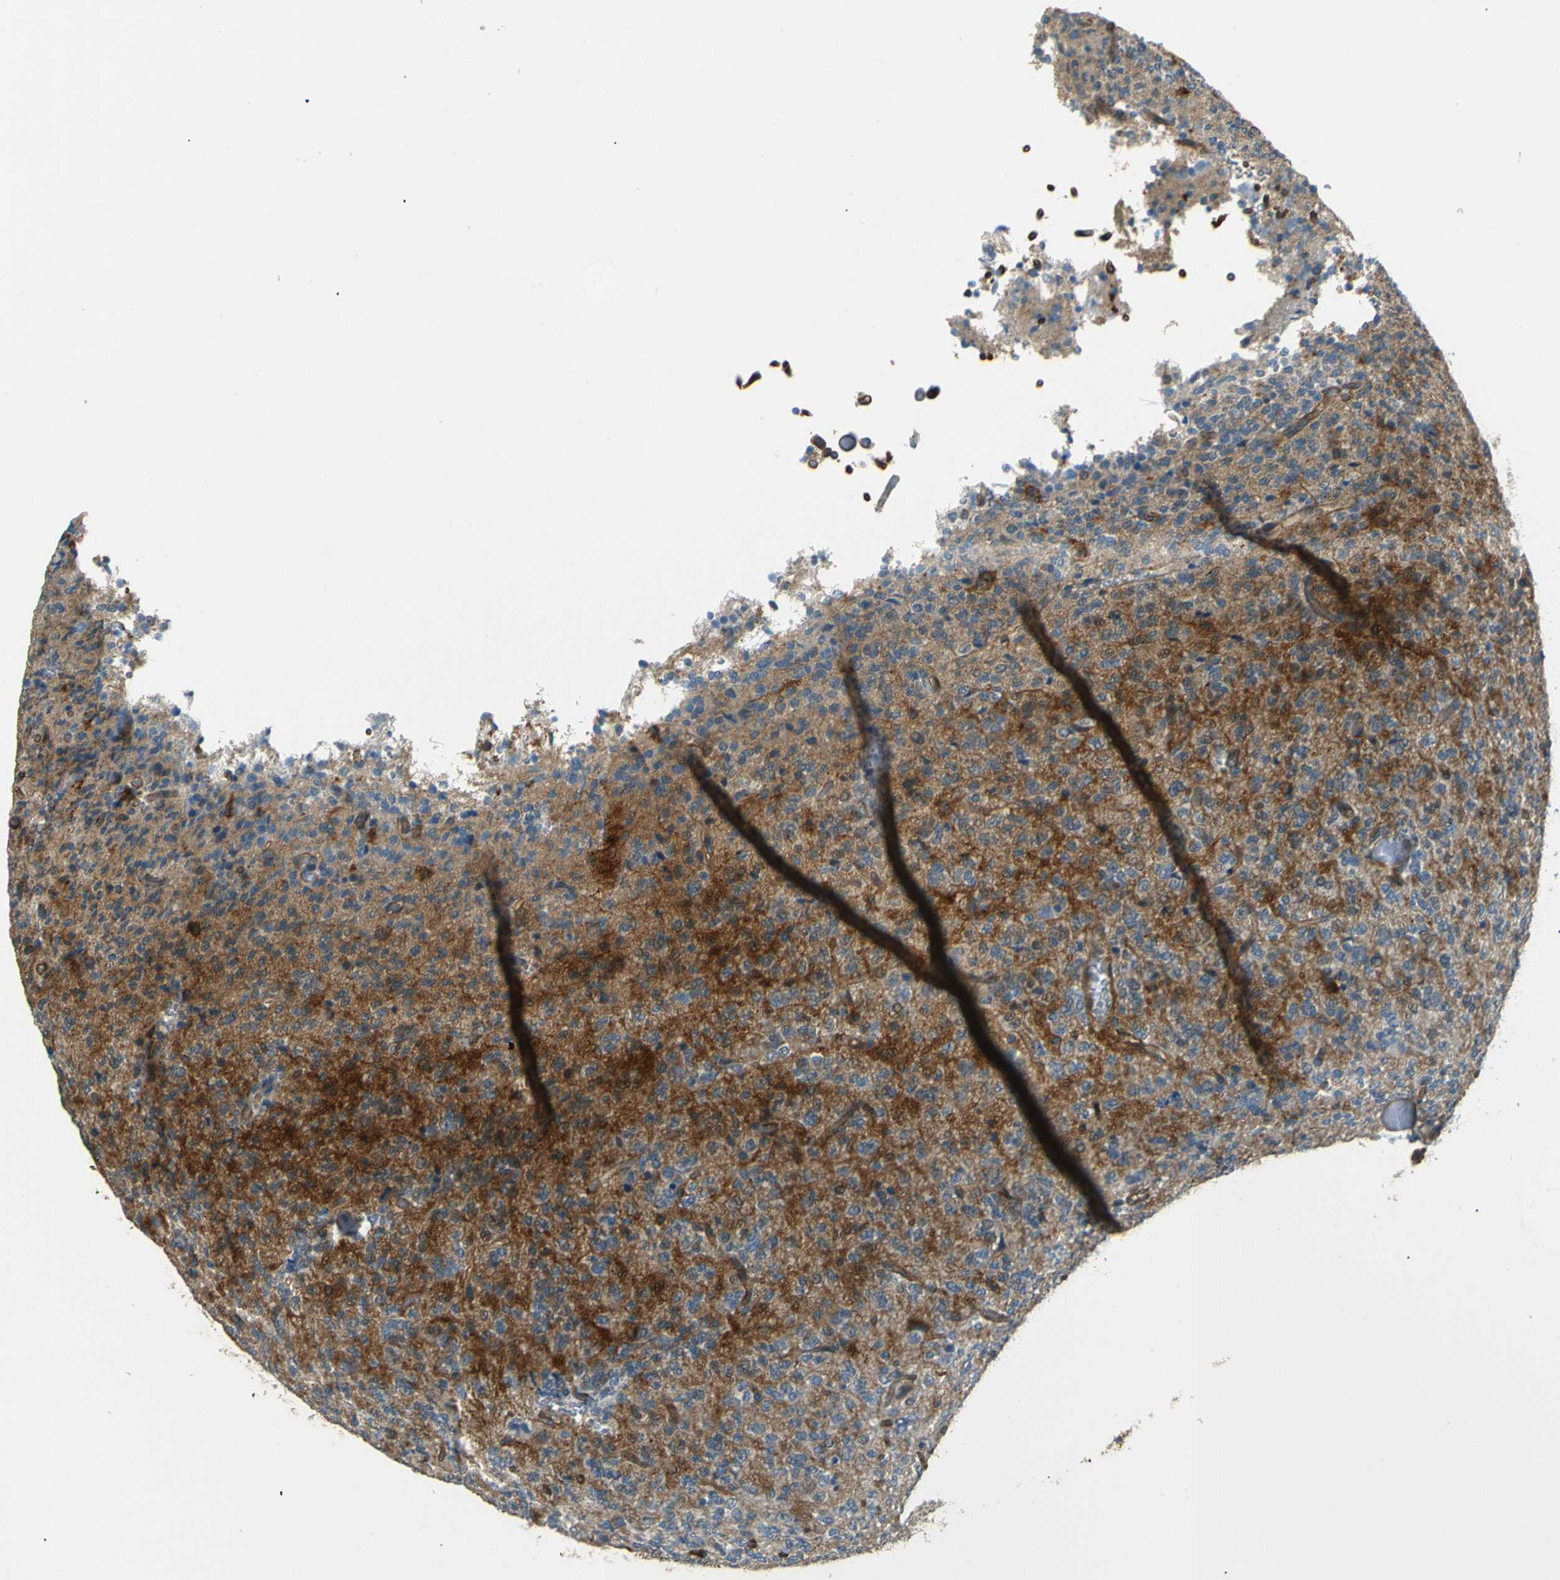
{"staining": {"intensity": "weak", "quantity": ">75%", "location": "cytoplasmic/membranous"}, "tissue": "glioma", "cell_type": "Tumor cells", "image_type": "cancer", "snomed": [{"axis": "morphology", "description": "Glioma, malignant, Low grade"}, {"axis": "topography", "description": "Brain"}], "caption": "Weak cytoplasmic/membranous expression for a protein is seen in approximately >75% of tumor cells of low-grade glioma (malignant) using IHC.", "gene": "ENTPD1", "patient": {"sex": "male", "age": 38}}